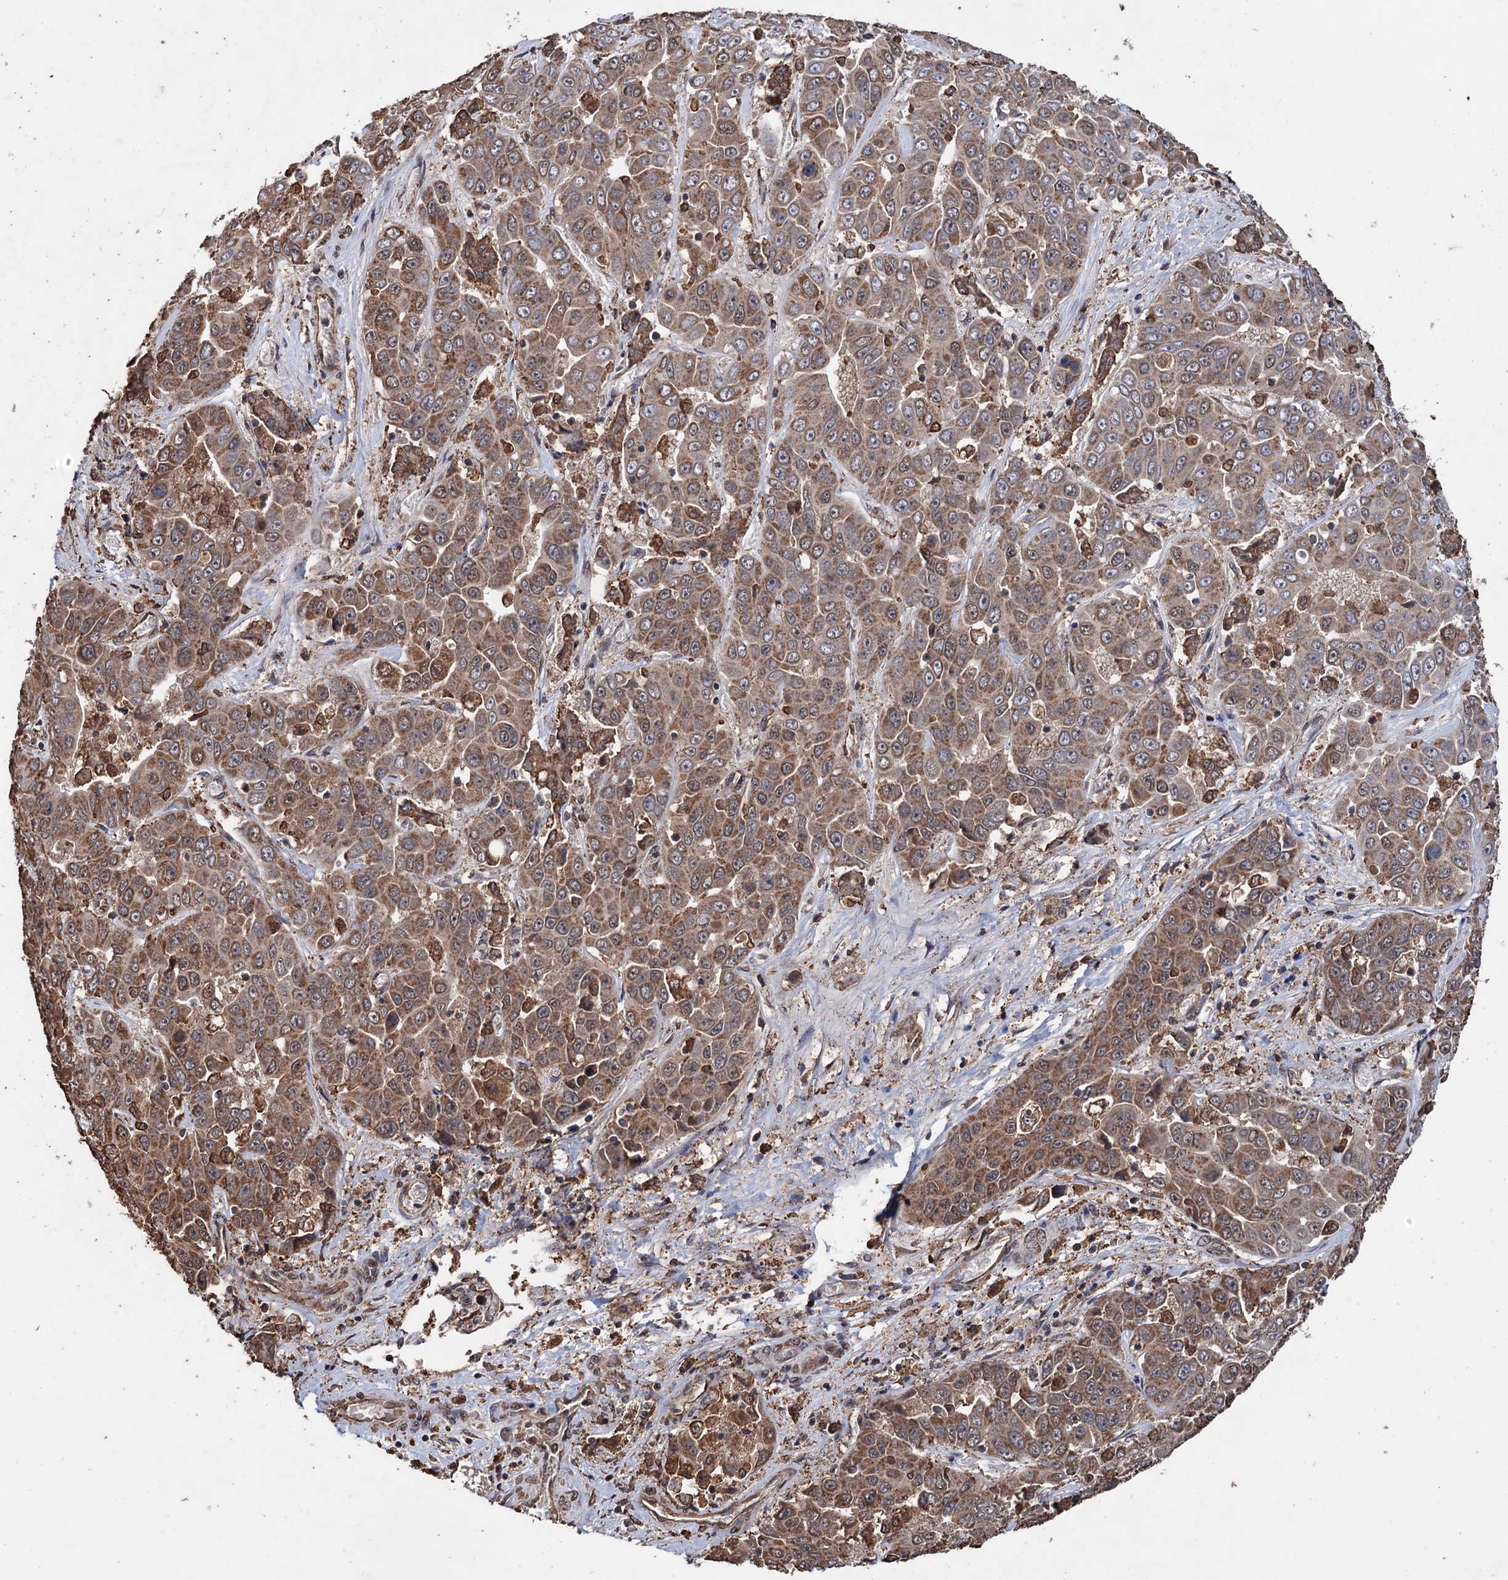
{"staining": {"intensity": "moderate", "quantity": ">75%", "location": "cytoplasmic/membranous"}, "tissue": "liver cancer", "cell_type": "Tumor cells", "image_type": "cancer", "snomed": [{"axis": "morphology", "description": "Cholangiocarcinoma"}, {"axis": "topography", "description": "Liver"}], "caption": "A brown stain shows moderate cytoplasmic/membranous staining of a protein in human liver cancer (cholangiocarcinoma) tumor cells. The staining is performed using DAB brown chromogen to label protein expression. The nuclei are counter-stained blue using hematoxylin.", "gene": "TBC1D12", "patient": {"sex": "female", "age": 52}}